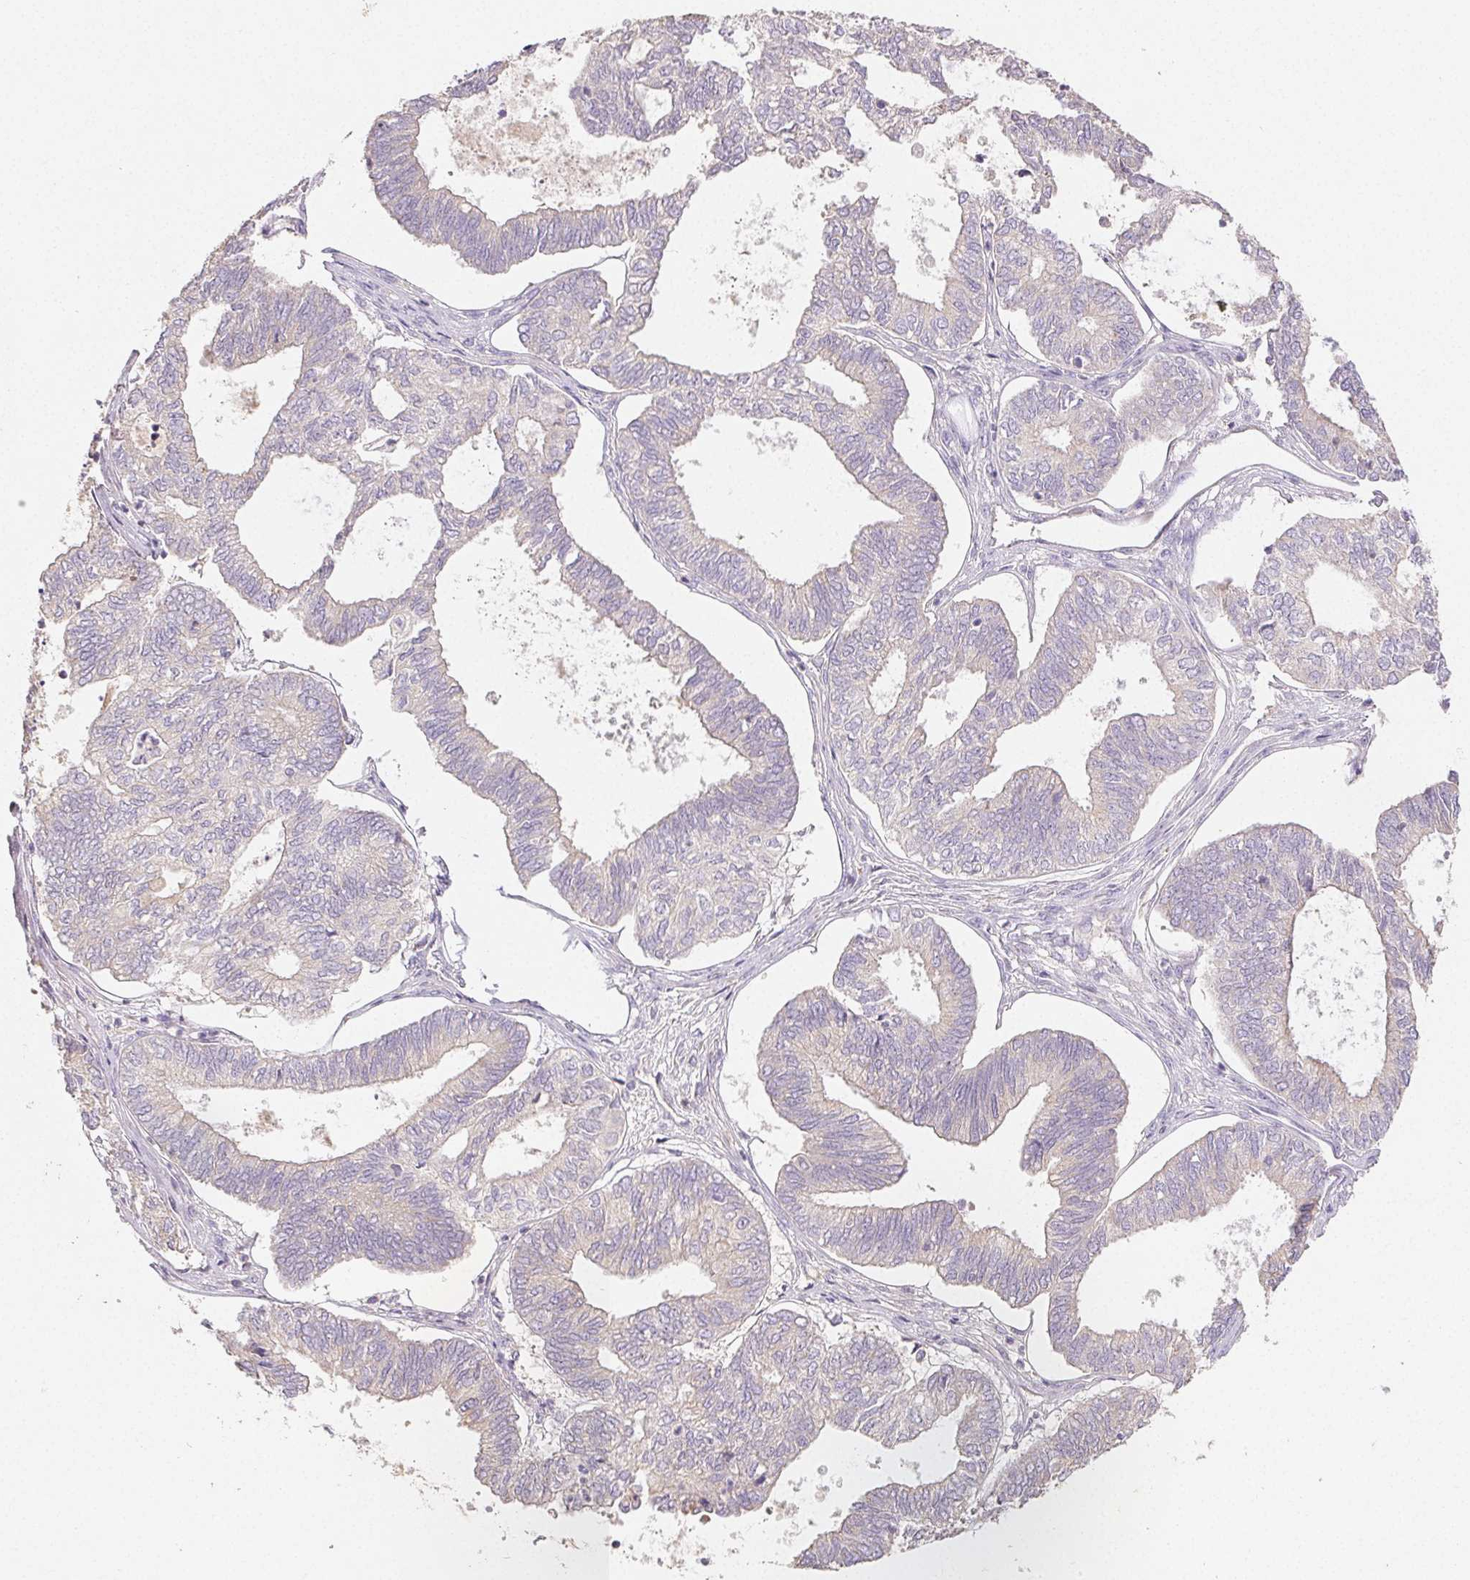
{"staining": {"intensity": "negative", "quantity": "none", "location": "none"}, "tissue": "ovarian cancer", "cell_type": "Tumor cells", "image_type": "cancer", "snomed": [{"axis": "morphology", "description": "Carcinoma, endometroid"}, {"axis": "topography", "description": "Ovary"}], "caption": "An immunohistochemistry (IHC) micrograph of ovarian cancer is shown. There is no staining in tumor cells of ovarian cancer. (Stains: DAB (3,3'-diaminobenzidine) immunohistochemistry (IHC) with hematoxylin counter stain, Microscopy: brightfield microscopy at high magnification).", "gene": "ACVR1B", "patient": {"sex": "female", "age": 64}}